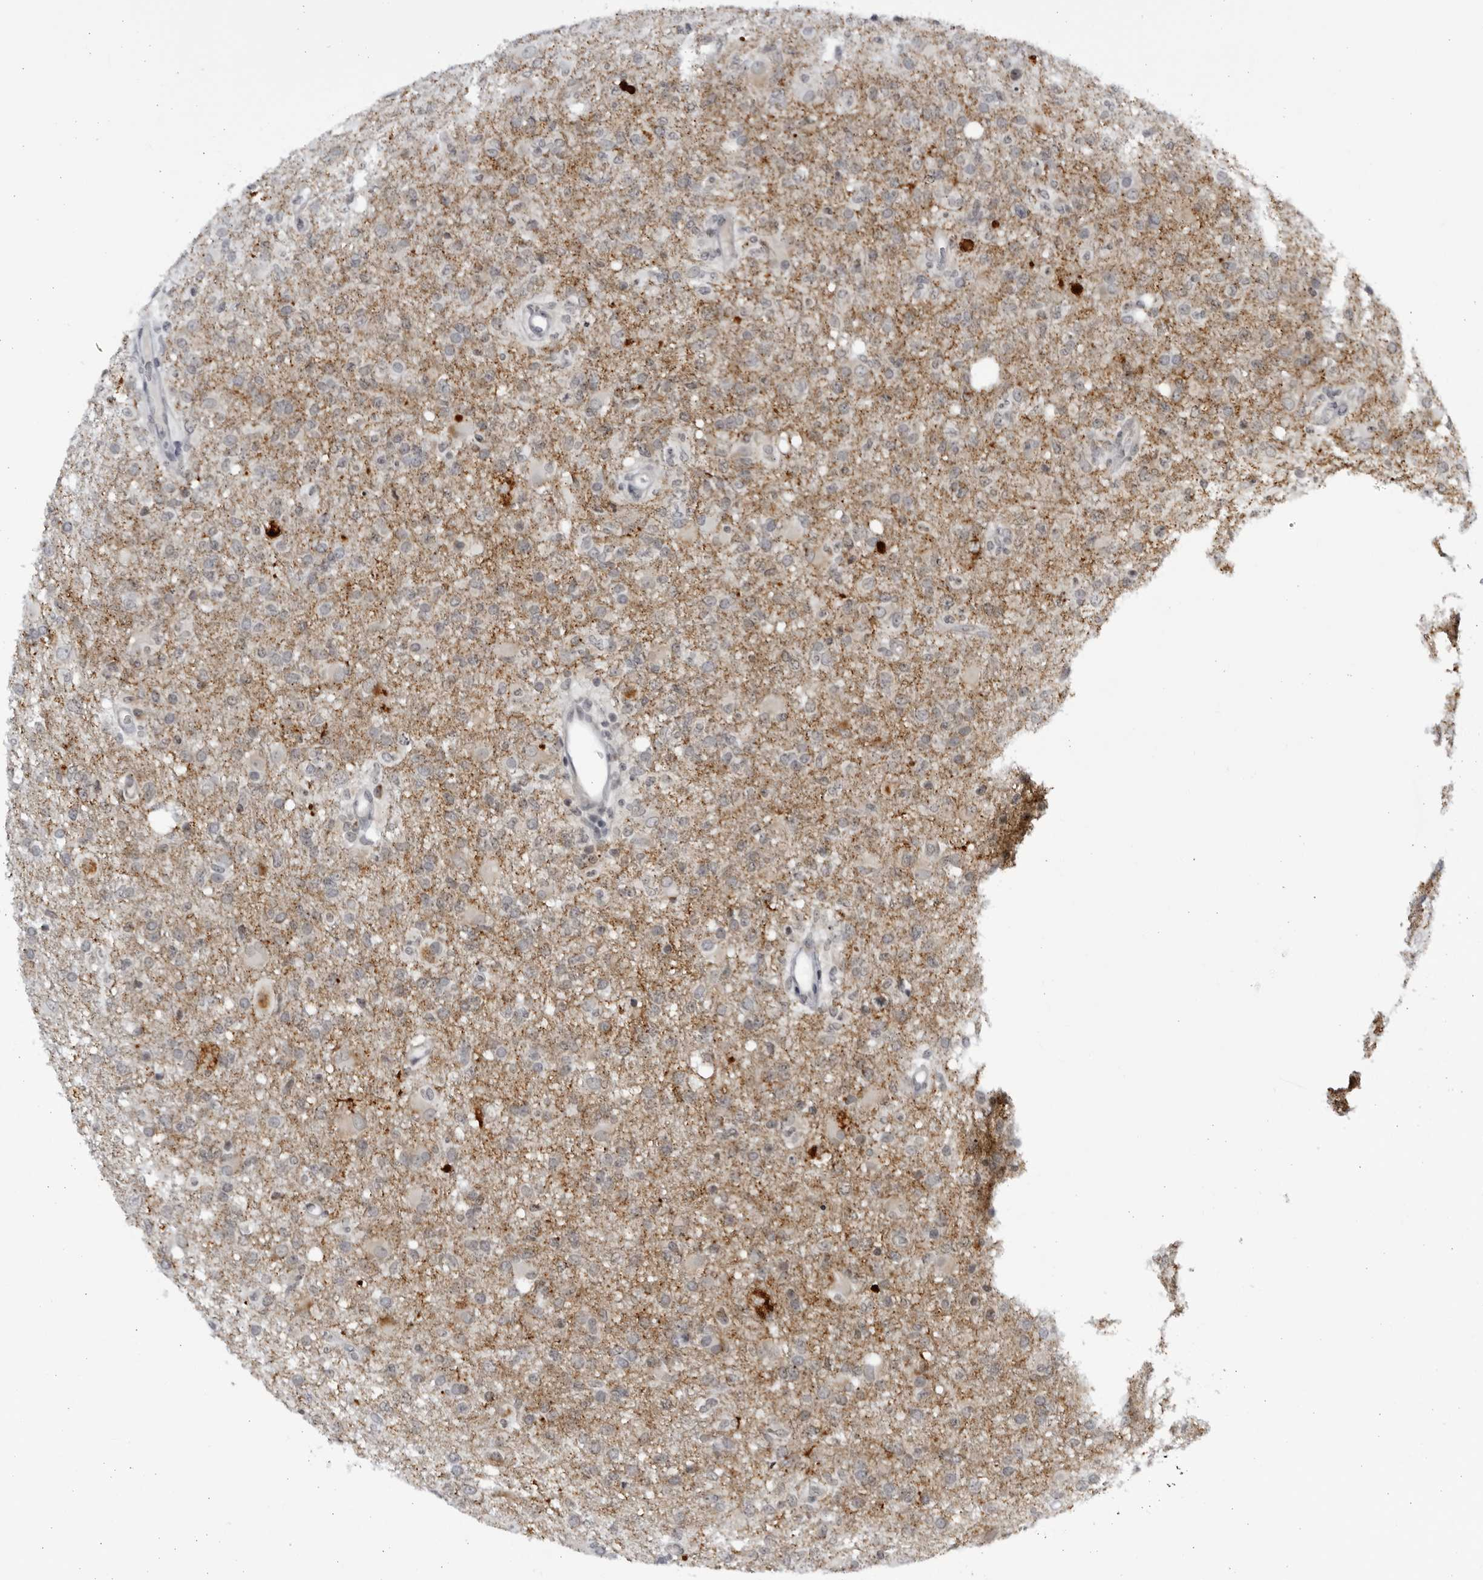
{"staining": {"intensity": "weak", "quantity": ">75%", "location": "cytoplasmic/membranous"}, "tissue": "glioma", "cell_type": "Tumor cells", "image_type": "cancer", "snomed": [{"axis": "morphology", "description": "Glioma, malignant, High grade"}, {"axis": "topography", "description": "Brain"}], "caption": "Glioma stained with IHC exhibits weak cytoplasmic/membranous positivity in approximately >75% of tumor cells.", "gene": "SLC25A22", "patient": {"sex": "female", "age": 57}}